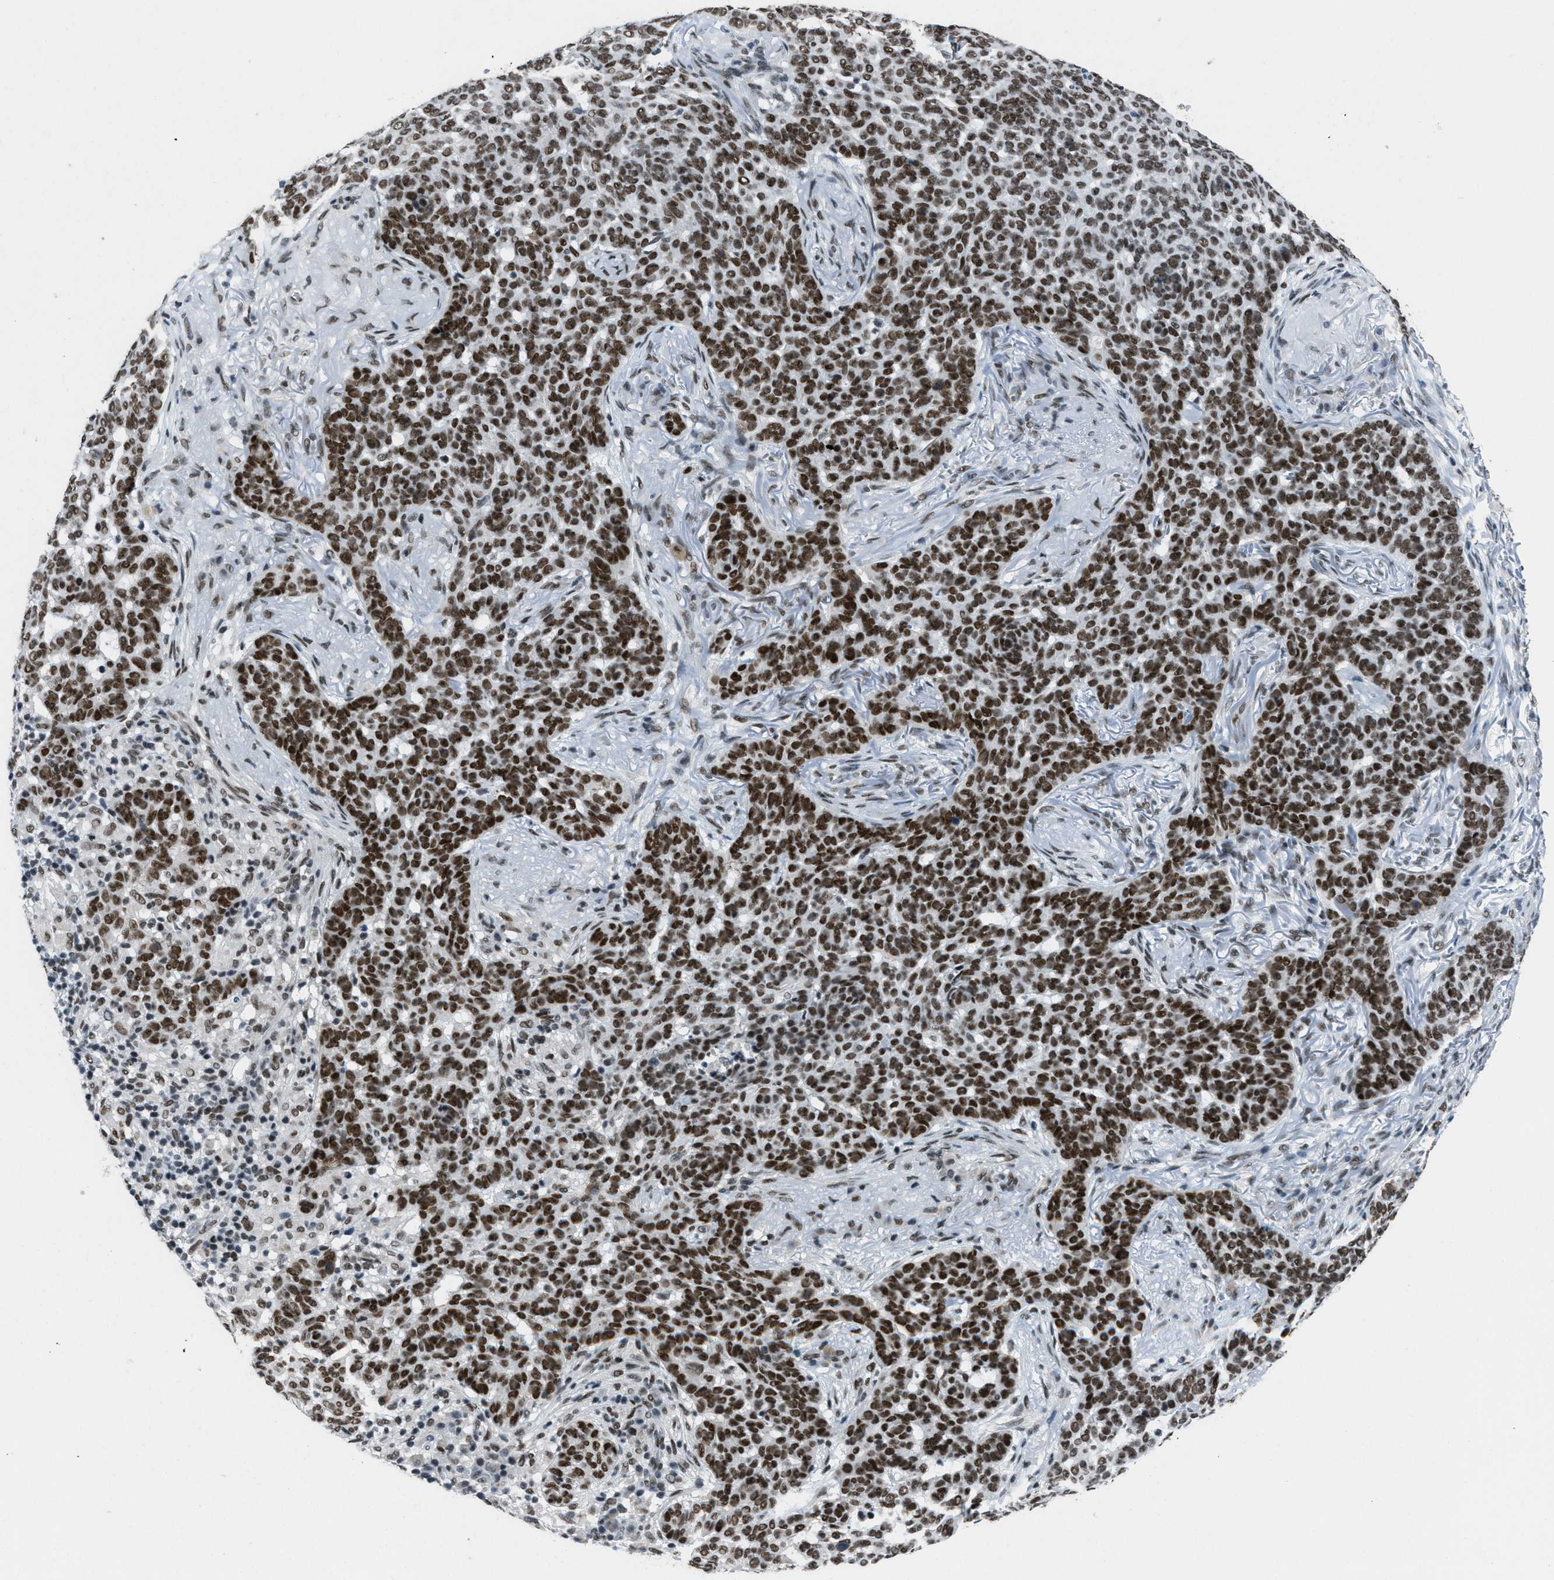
{"staining": {"intensity": "strong", "quantity": ">75%", "location": "nuclear"}, "tissue": "skin cancer", "cell_type": "Tumor cells", "image_type": "cancer", "snomed": [{"axis": "morphology", "description": "Basal cell carcinoma"}, {"axis": "topography", "description": "Skin"}], "caption": "Protein expression by immunohistochemistry (IHC) exhibits strong nuclear positivity in approximately >75% of tumor cells in skin basal cell carcinoma.", "gene": "GATAD2B", "patient": {"sex": "male", "age": 85}}